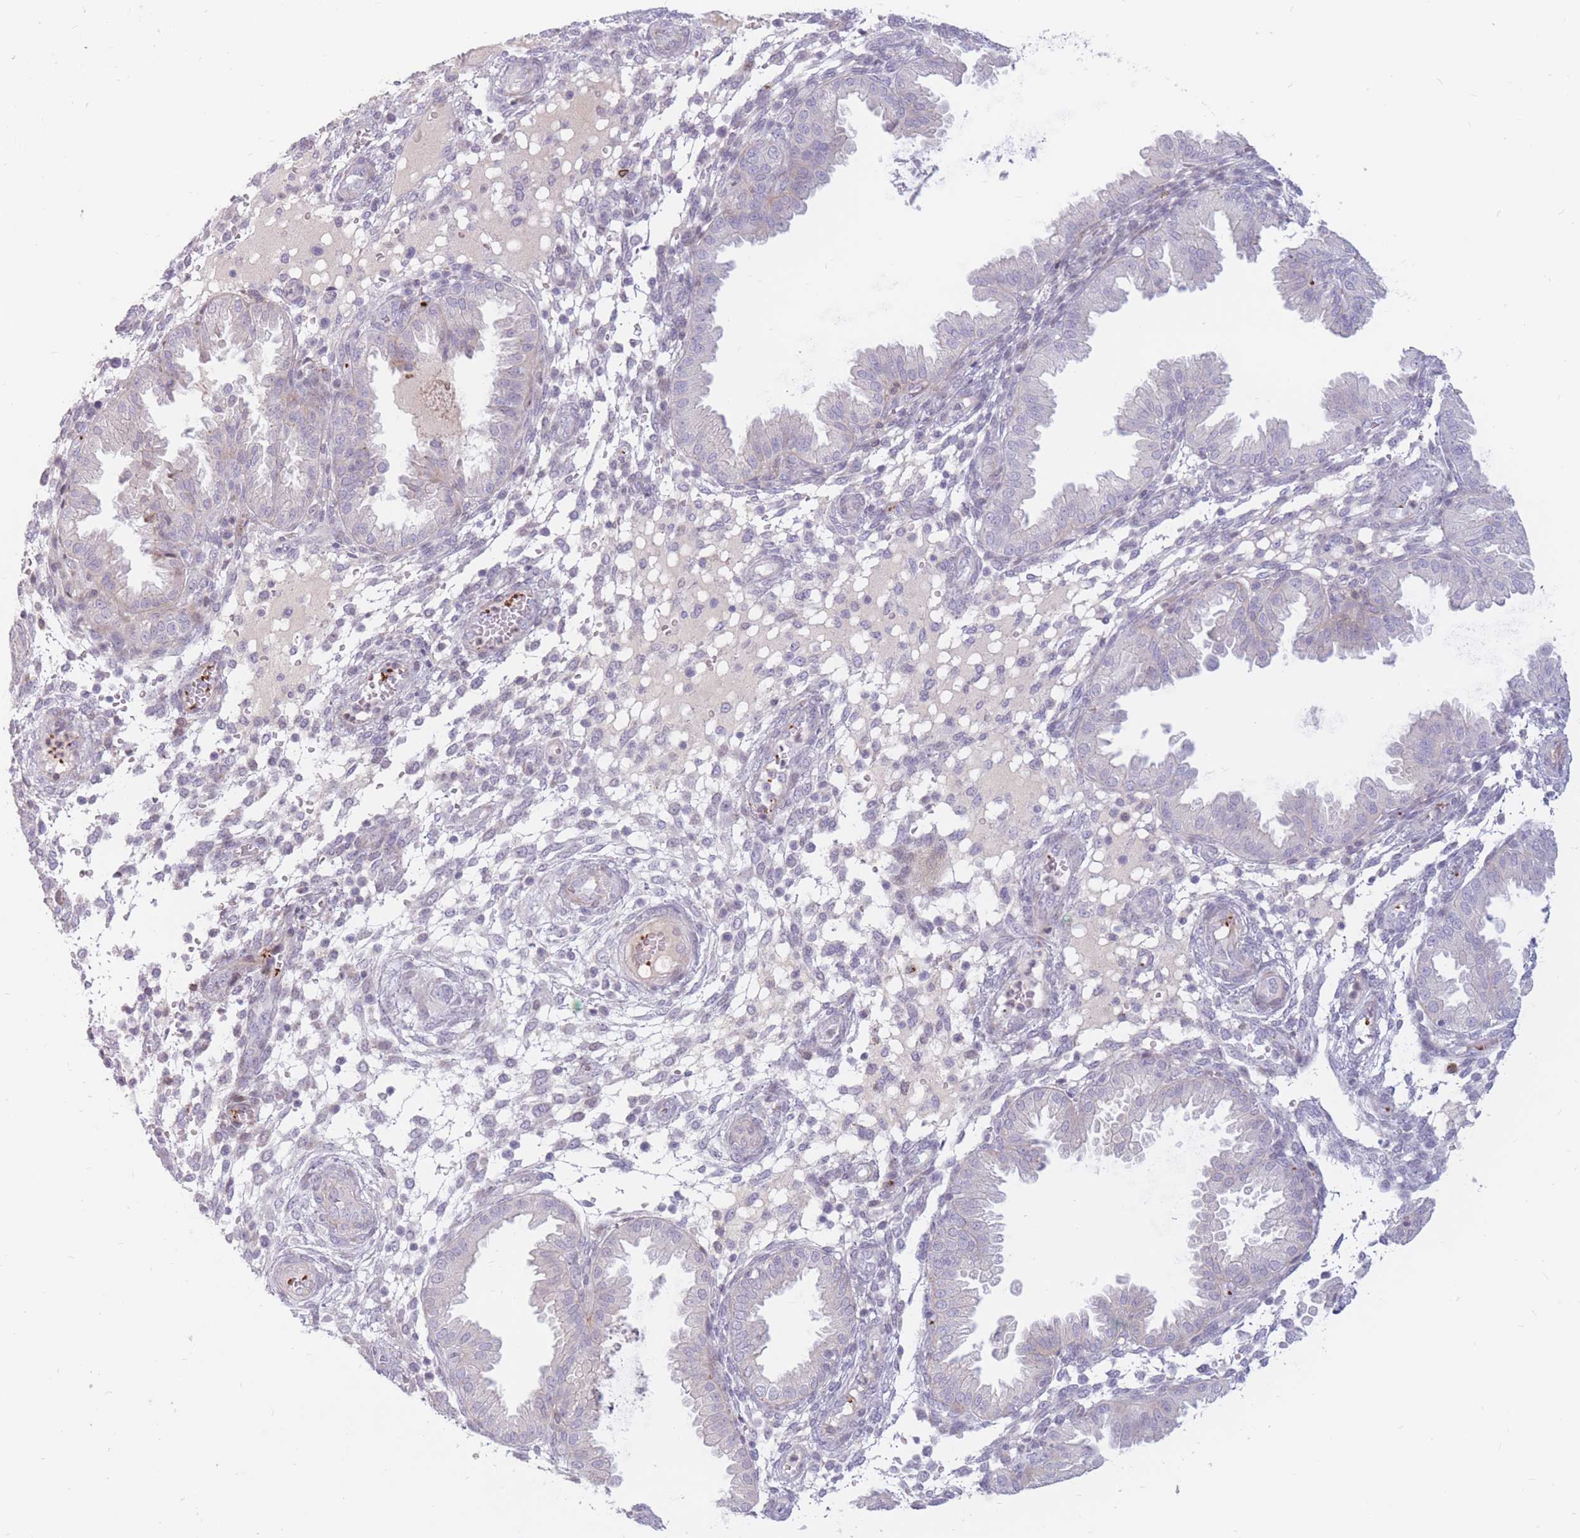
{"staining": {"intensity": "negative", "quantity": "none", "location": "none"}, "tissue": "endometrium", "cell_type": "Cells in endometrial stroma", "image_type": "normal", "snomed": [{"axis": "morphology", "description": "Normal tissue, NOS"}, {"axis": "topography", "description": "Endometrium"}], "caption": "Endometrium was stained to show a protein in brown. There is no significant positivity in cells in endometrial stroma. Nuclei are stained in blue.", "gene": "PTGDR", "patient": {"sex": "female", "age": 33}}